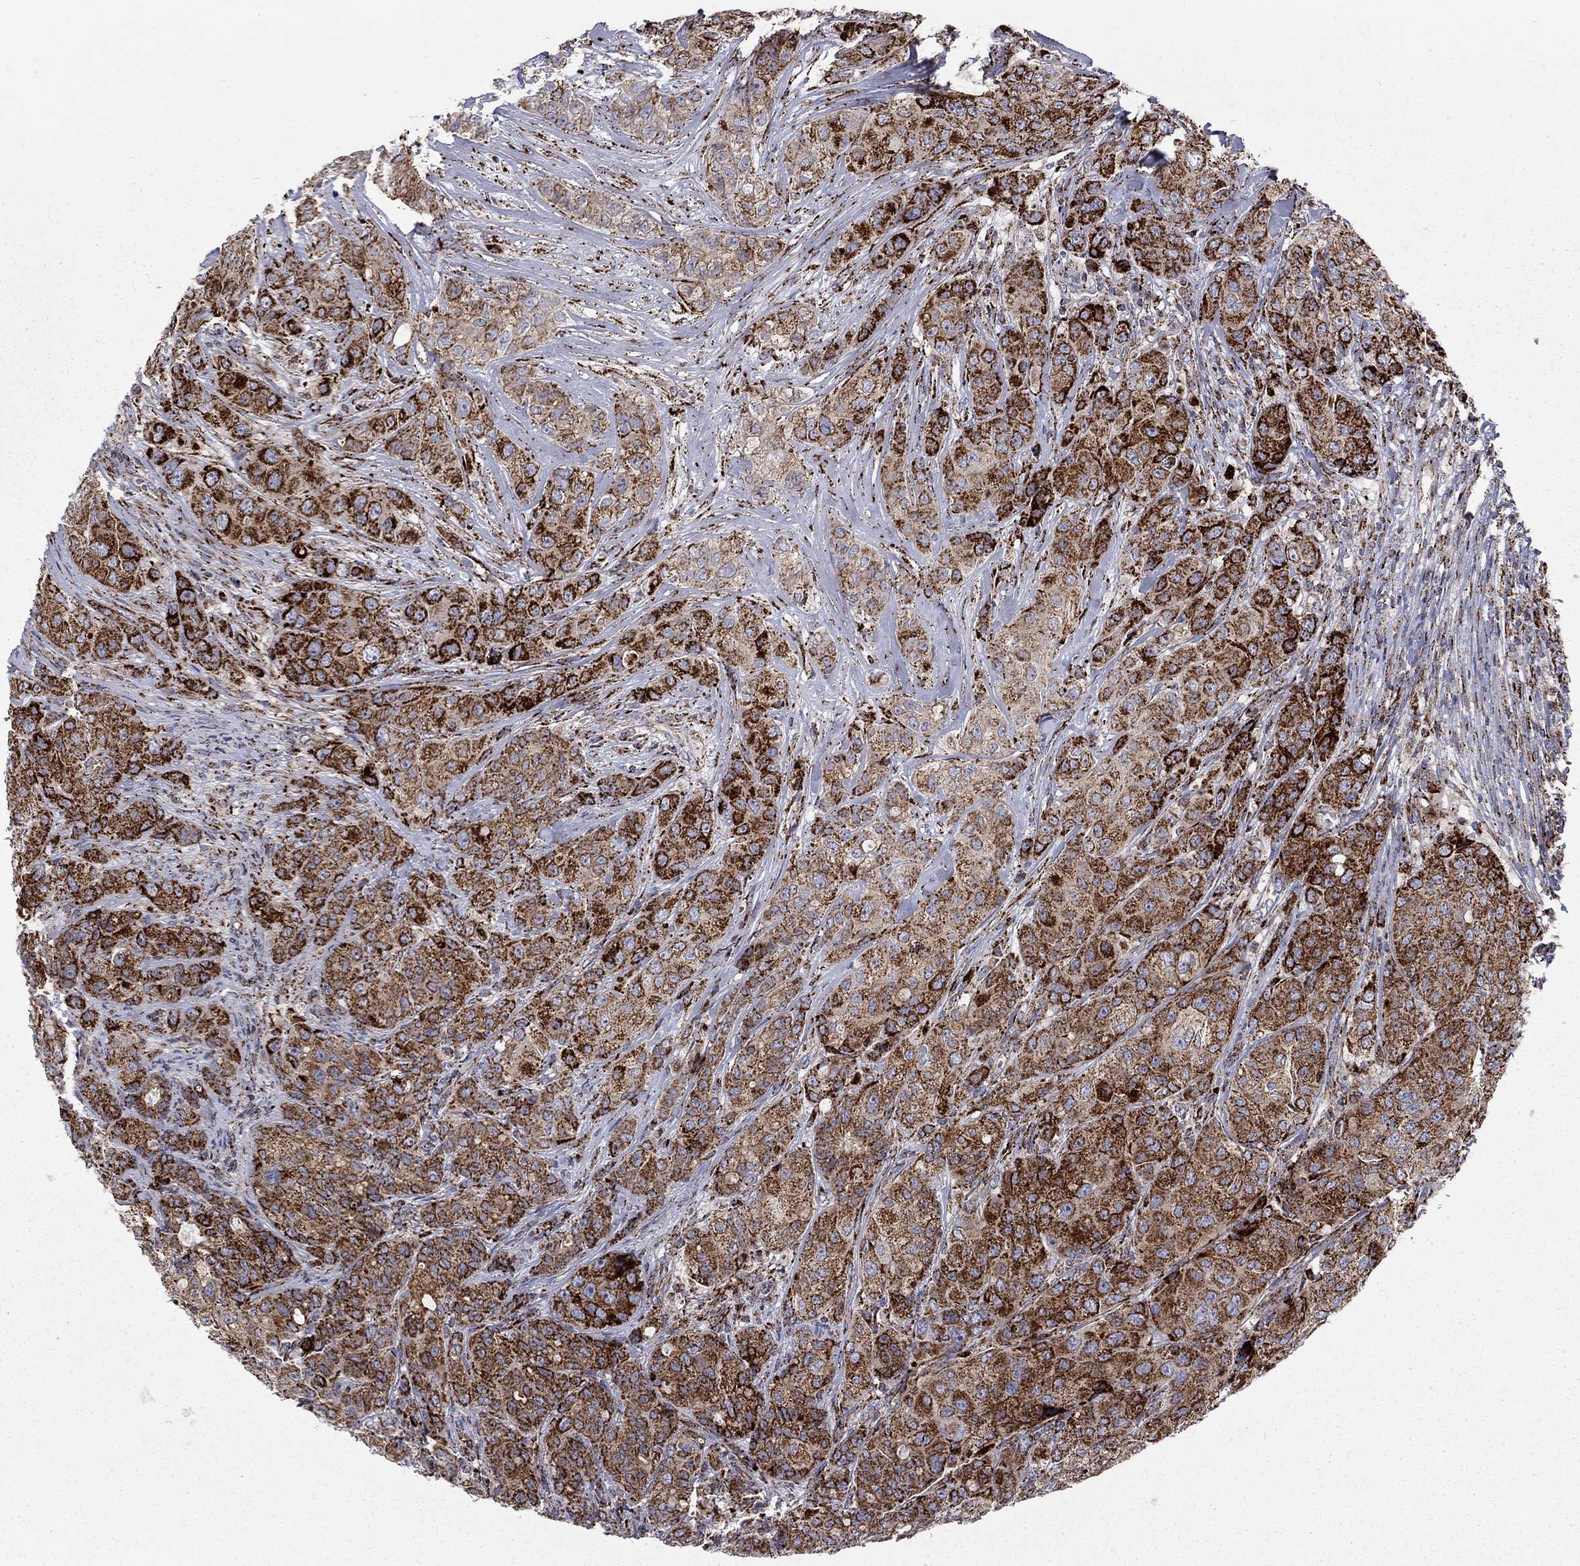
{"staining": {"intensity": "strong", "quantity": ">75%", "location": "cytoplasmic/membranous"}, "tissue": "breast cancer", "cell_type": "Tumor cells", "image_type": "cancer", "snomed": [{"axis": "morphology", "description": "Duct carcinoma"}, {"axis": "topography", "description": "Breast"}], "caption": "Brown immunohistochemical staining in human breast cancer (invasive ductal carcinoma) shows strong cytoplasmic/membranous expression in about >75% of tumor cells. (Stains: DAB in brown, nuclei in blue, Microscopy: brightfield microscopy at high magnification).", "gene": "ALDH1B1", "patient": {"sex": "female", "age": 43}}